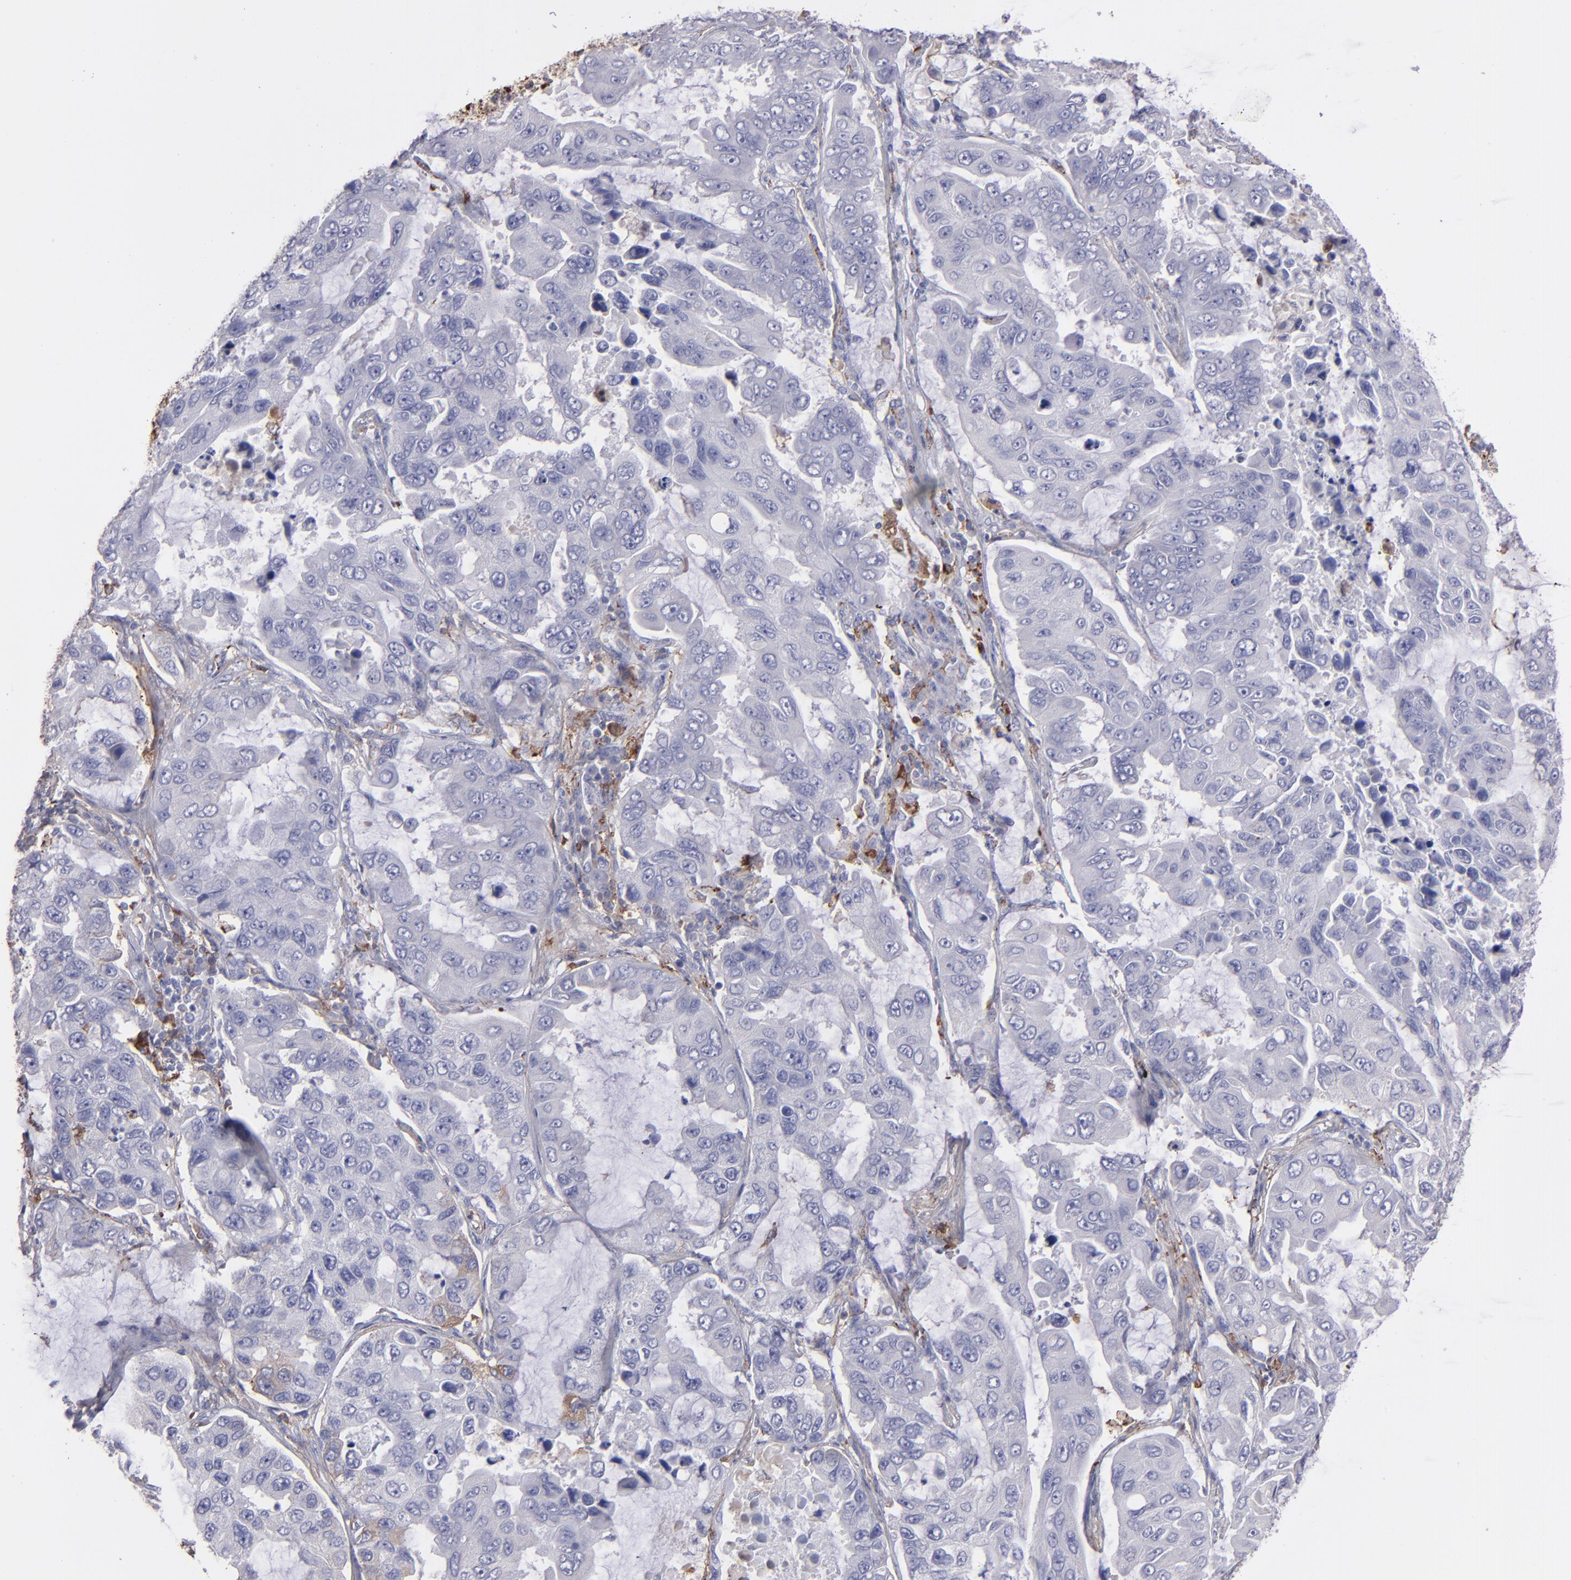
{"staining": {"intensity": "weak", "quantity": "<25%", "location": "cytoplasmic/membranous"}, "tissue": "lung cancer", "cell_type": "Tumor cells", "image_type": "cancer", "snomed": [{"axis": "morphology", "description": "Adenocarcinoma, NOS"}, {"axis": "topography", "description": "Lung"}], "caption": "Immunohistochemistry (IHC) histopathology image of neoplastic tissue: human adenocarcinoma (lung) stained with DAB exhibits no significant protein expression in tumor cells.", "gene": "C1QA", "patient": {"sex": "male", "age": 64}}